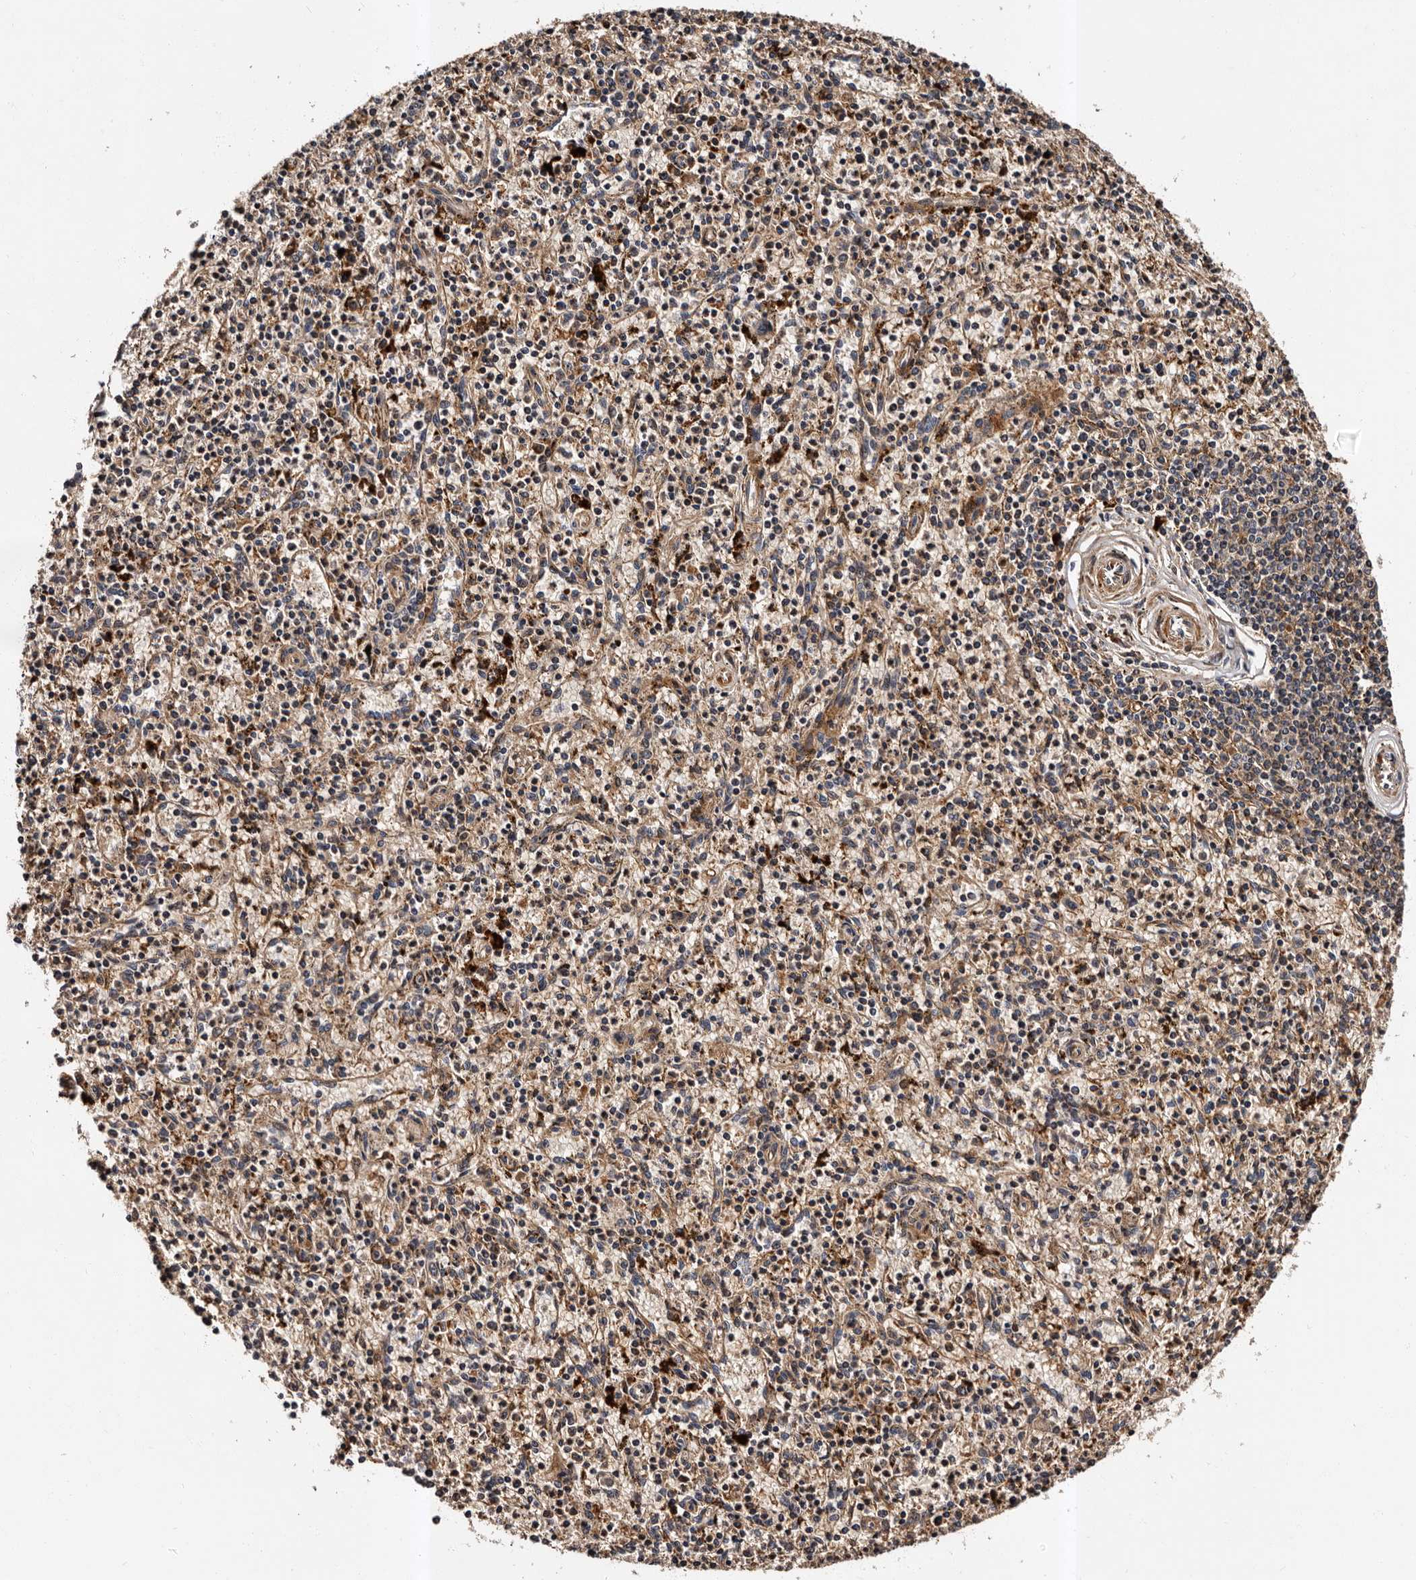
{"staining": {"intensity": "weak", "quantity": "25%-75%", "location": "cytoplasmic/membranous"}, "tissue": "spleen", "cell_type": "Cells in red pulp", "image_type": "normal", "snomed": [{"axis": "morphology", "description": "Normal tissue, NOS"}, {"axis": "topography", "description": "Spleen"}], "caption": "Protein staining of unremarkable spleen demonstrates weak cytoplasmic/membranous expression in approximately 25%-75% of cells in red pulp.", "gene": "ADCK5", "patient": {"sex": "male", "age": 72}}